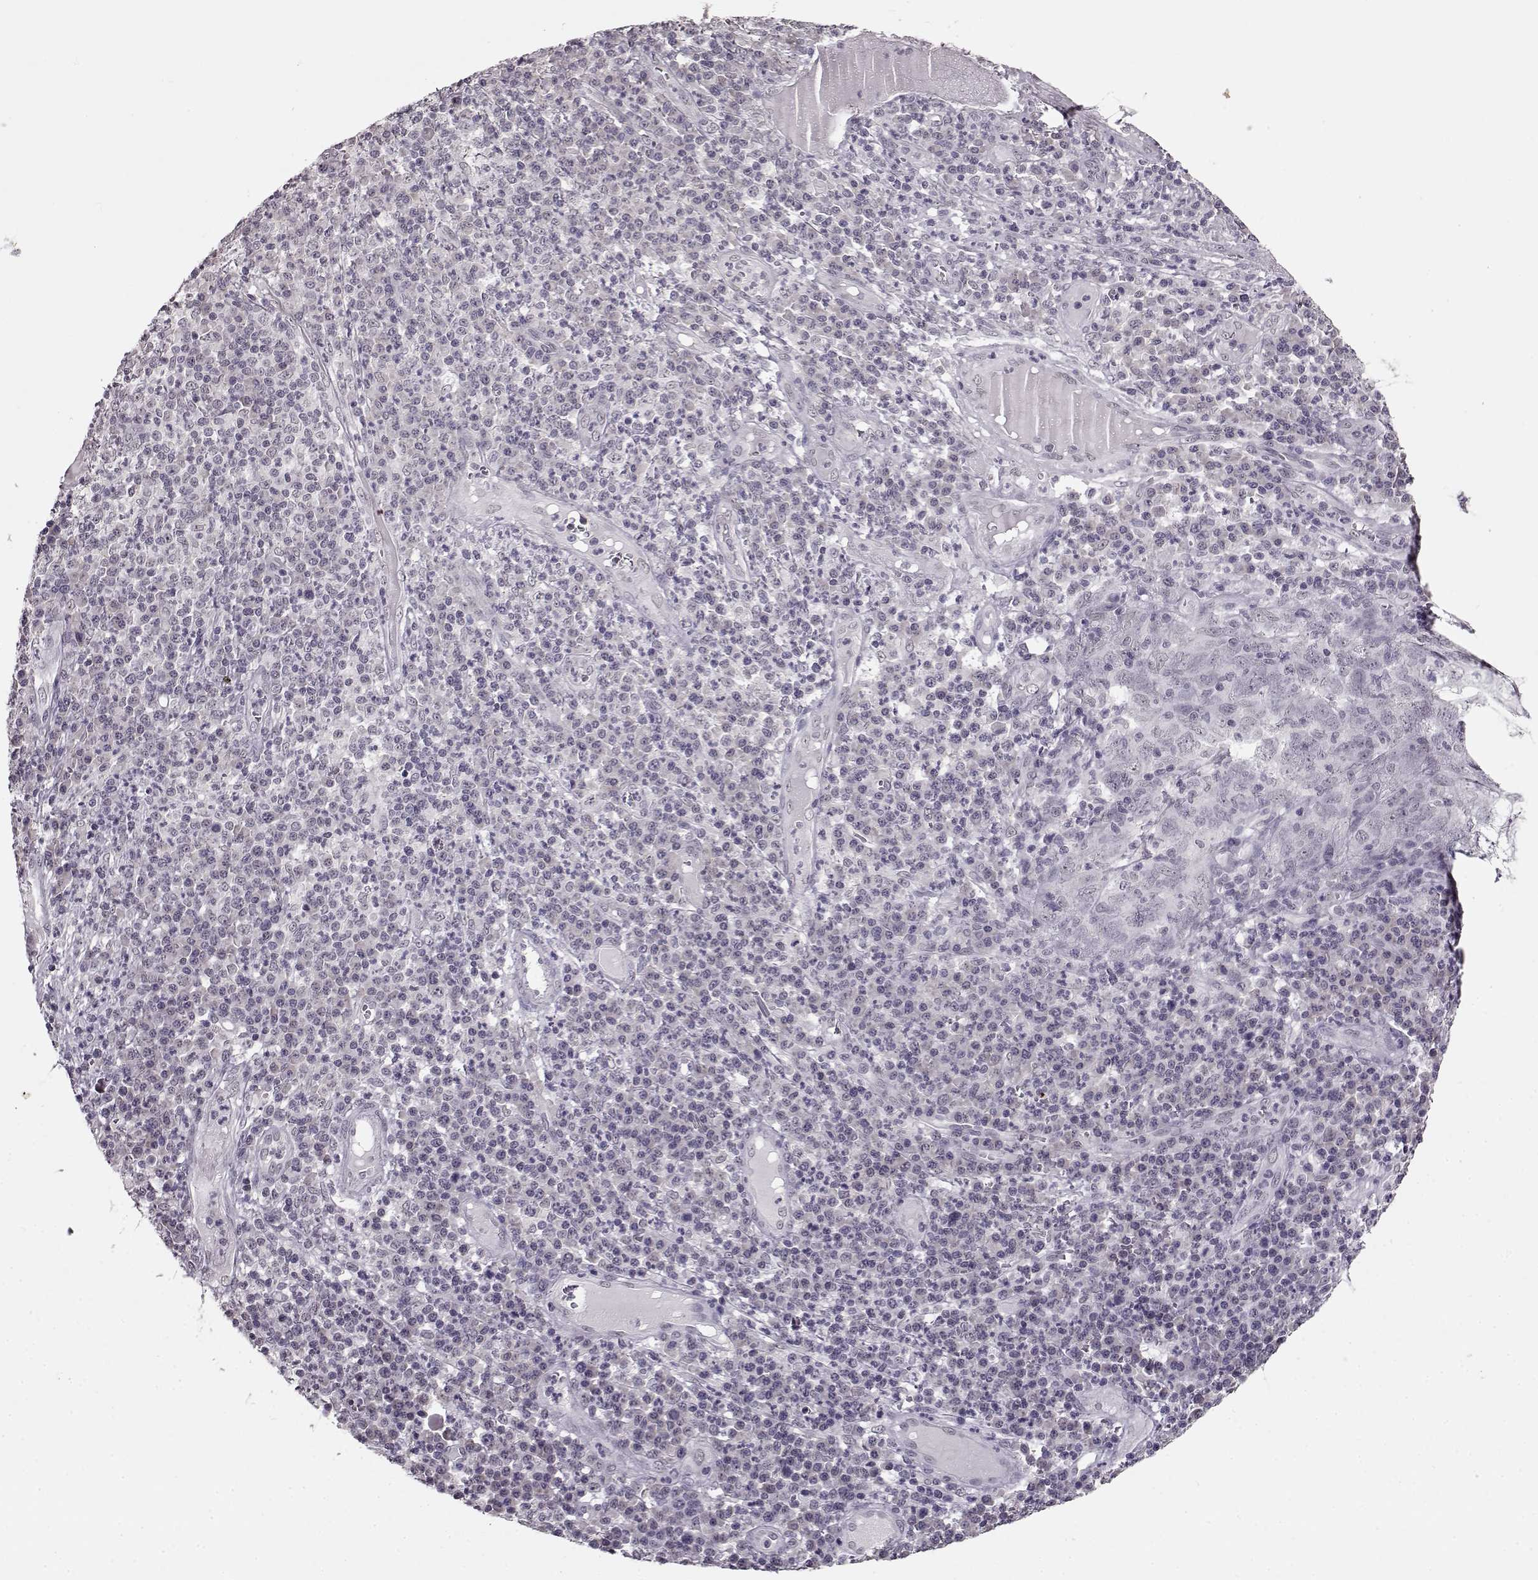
{"staining": {"intensity": "negative", "quantity": "none", "location": "none"}, "tissue": "skin cancer", "cell_type": "Tumor cells", "image_type": "cancer", "snomed": [{"axis": "morphology", "description": "Squamous cell carcinoma, NOS"}, {"axis": "topography", "description": "Skin"}, {"axis": "topography", "description": "Anal"}], "caption": "Histopathology image shows no protein positivity in tumor cells of skin cancer tissue.", "gene": "RP1L1", "patient": {"sex": "female", "age": 51}}